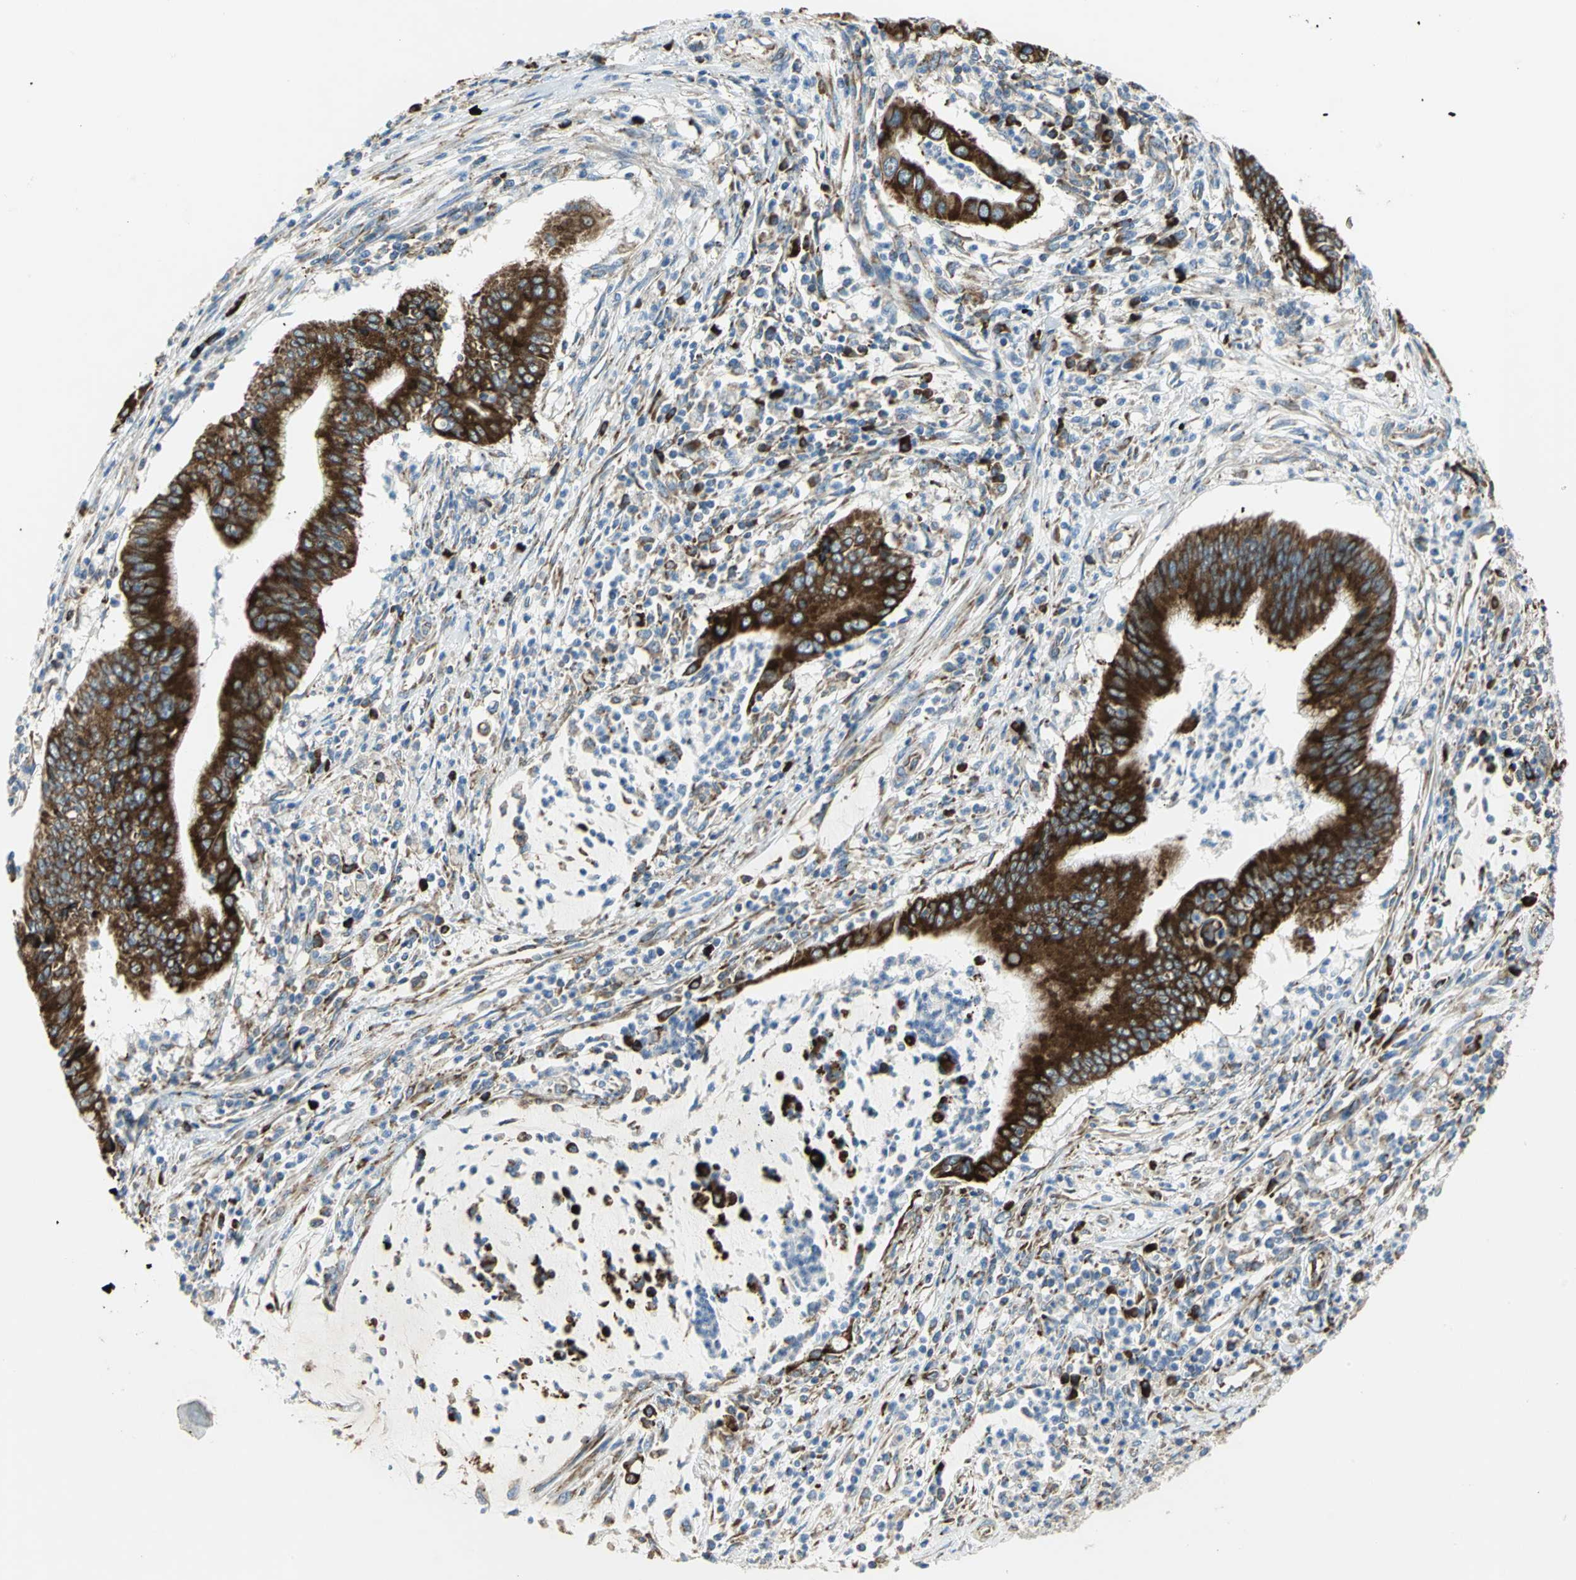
{"staining": {"intensity": "strong", "quantity": ">75%", "location": "cytoplasmic/membranous"}, "tissue": "cervical cancer", "cell_type": "Tumor cells", "image_type": "cancer", "snomed": [{"axis": "morphology", "description": "Adenocarcinoma, NOS"}, {"axis": "topography", "description": "Cervix"}], "caption": "Immunohistochemical staining of human cervical adenocarcinoma reveals strong cytoplasmic/membranous protein positivity in approximately >75% of tumor cells. The protein is shown in brown color, while the nuclei are stained blue.", "gene": "TULP4", "patient": {"sex": "female", "age": 36}}